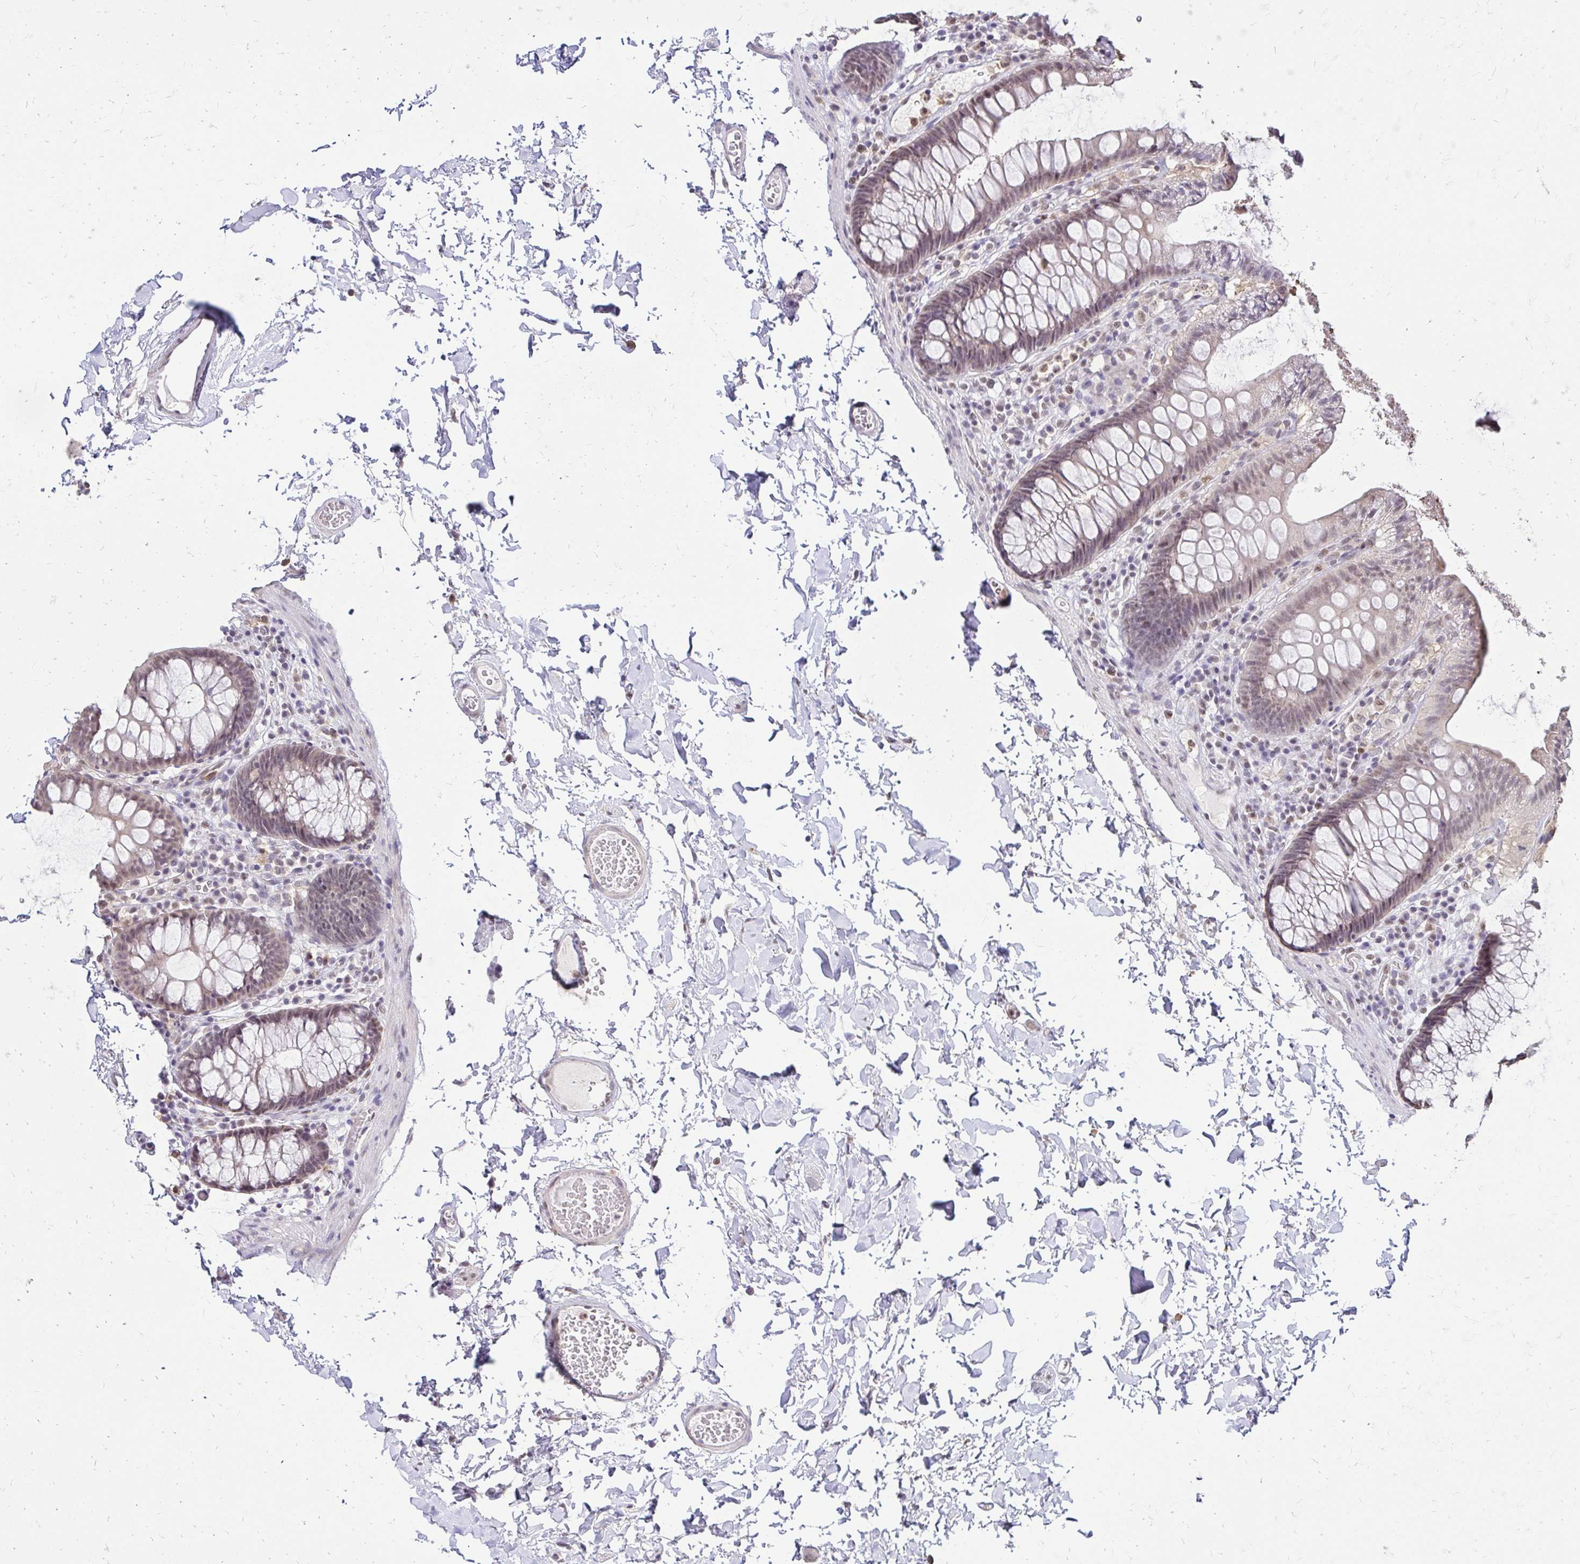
{"staining": {"intensity": "negative", "quantity": "none", "location": "none"}, "tissue": "colon", "cell_type": "Endothelial cells", "image_type": "normal", "snomed": [{"axis": "morphology", "description": "Normal tissue, NOS"}, {"axis": "topography", "description": "Colon"}, {"axis": "topography", "description": "Peripheral nerve tissue"}], "caption": "This is a histopathology image of IHC staining of unremarkable colon, which shows no staining in endothelial cells.", "gene": "RIMS4", "patient": {"sex": "male", "age": 84}}